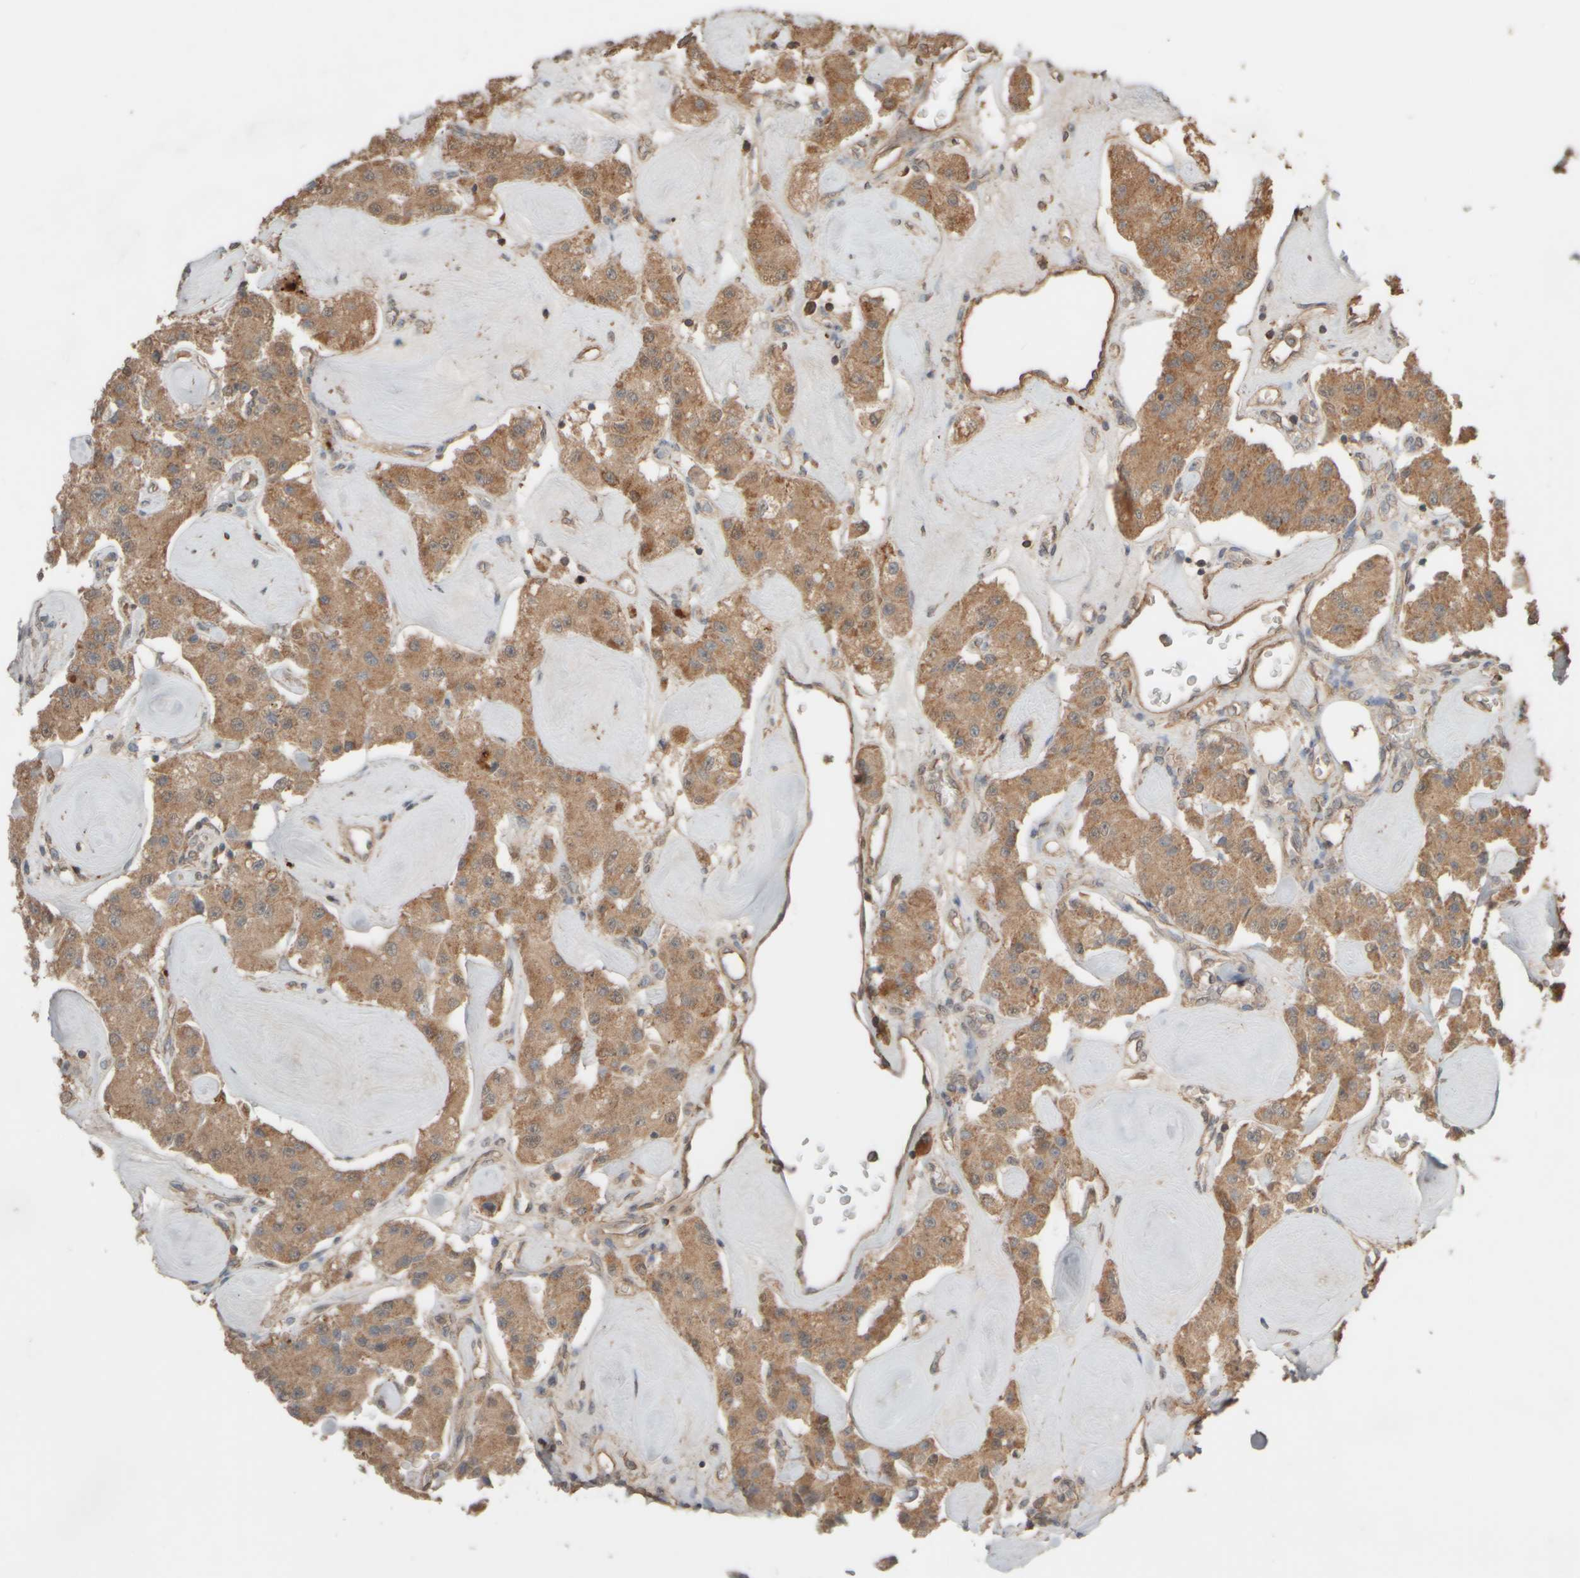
{"staining": {"intensity": "moderate", "quantity": ">75%", "location": "cytoplasmic/membranous"}, "tissue": "carcinoid", "cell_type": "Tumor cells", "image_type": "cancer", "snomed": [{"axis": "morphology", "description": "Carcinoid, malignant, NOS"}, {"axis": "topography", "description": "Pancreas"}], "caption": "Immunohistochemistry photomicrograph of human carcinoid stained for a protein (brown), which exhibits medium levels of moderate cytoplasmic/membranous staining in approximately >75% of tumor cells.", "gene": "EIF2B3", "patient": {"sex": "male", "age": 41}}